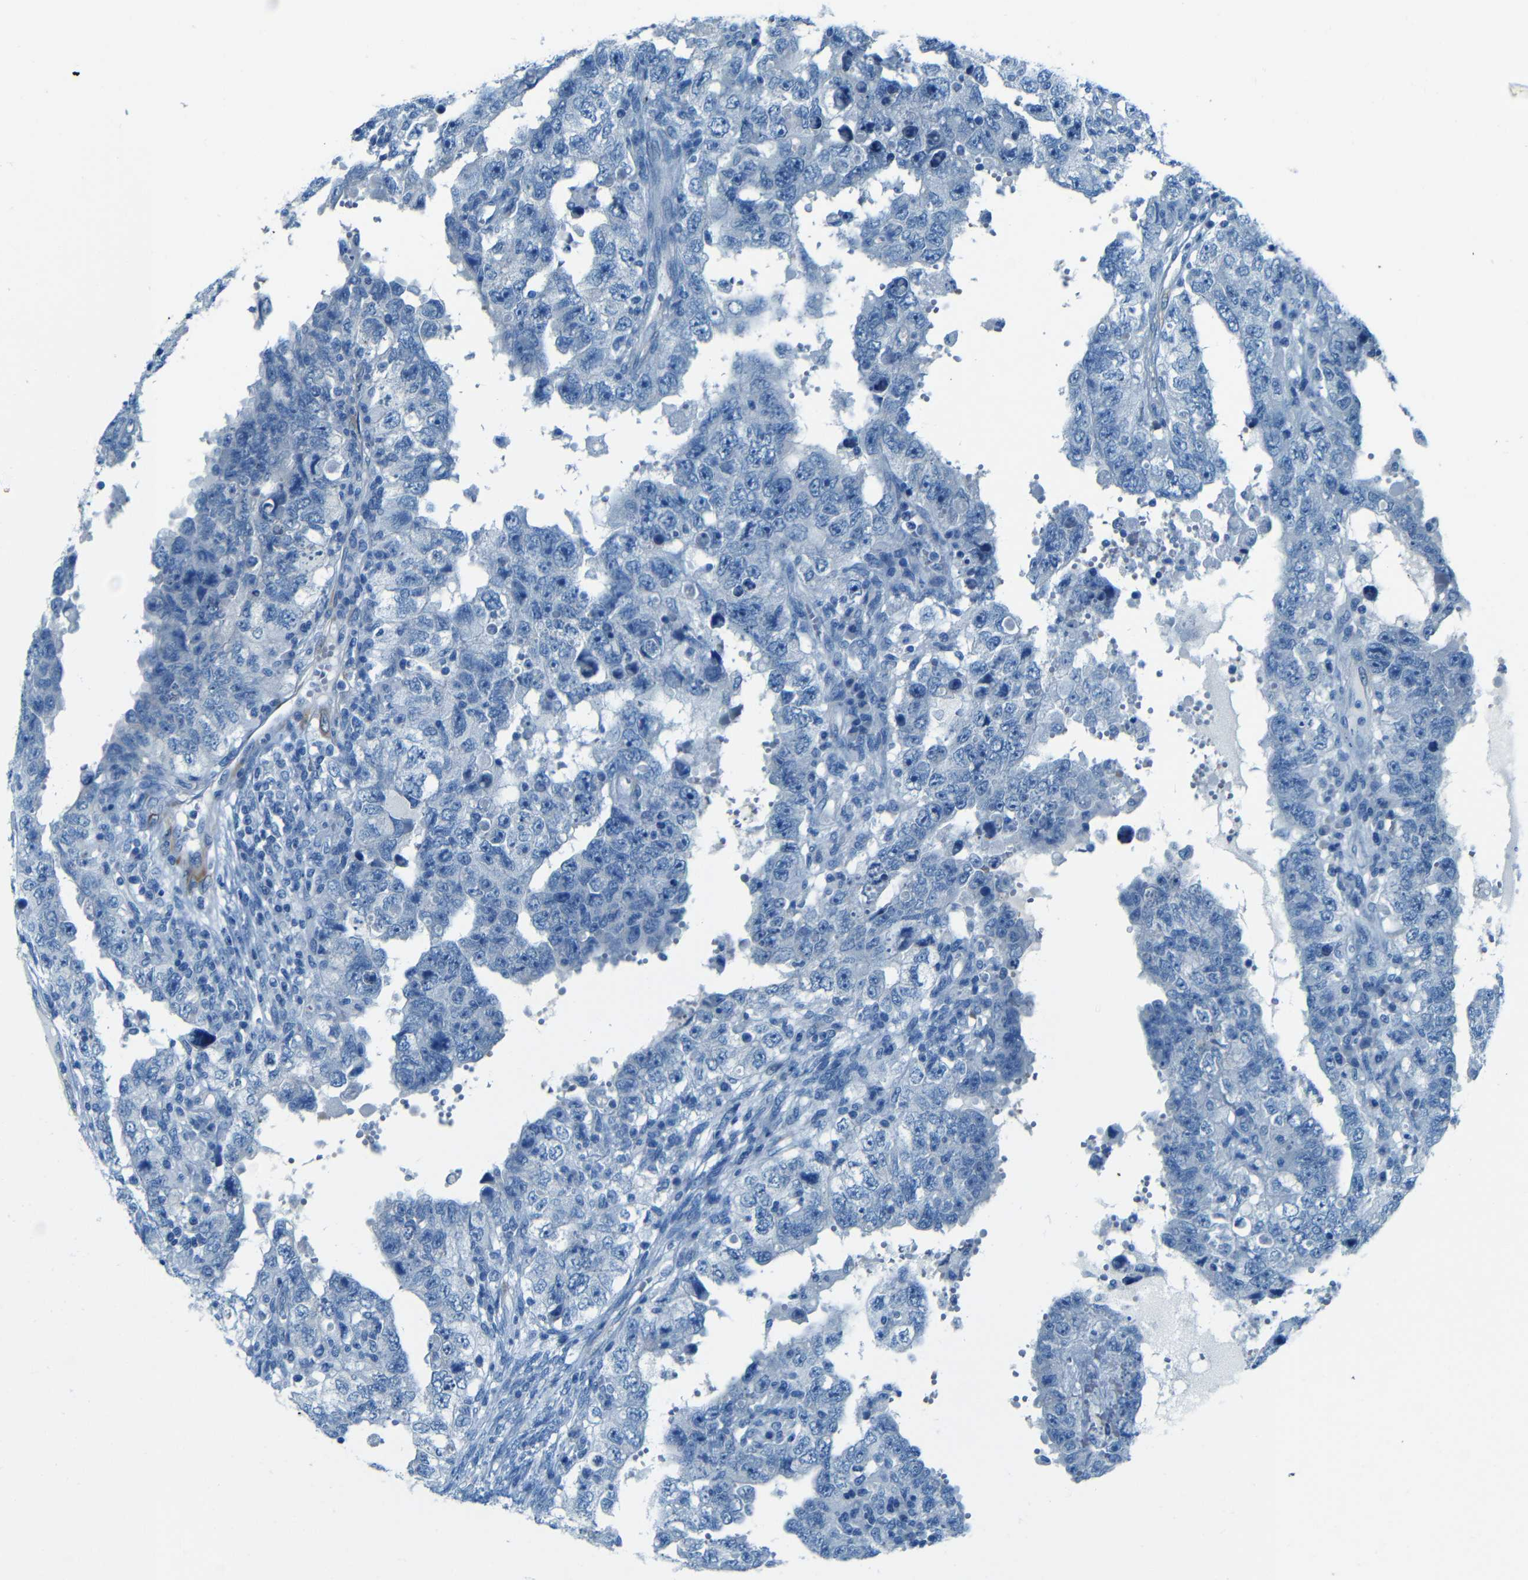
{"staining": {"intensity": "negative", "quantity": "none", "location": "none"}, "tissue": "testis cancer", "cell_type": "Tumor cells", "image_type": "cancer", "snomed": [{"axis": "morphology", "description": "Carcinoma, Embryonal, NOS"}, {"axis": "topography", "description": "Testis"}], "caption": "High power microscopy histopathology image of an immunohistochemistry histopathology image of testis embryonal carcinoma, revealing no significant staining in tumor cells.", "gene": "MAP2", "patient": {"sex": "male", "age": 26}}